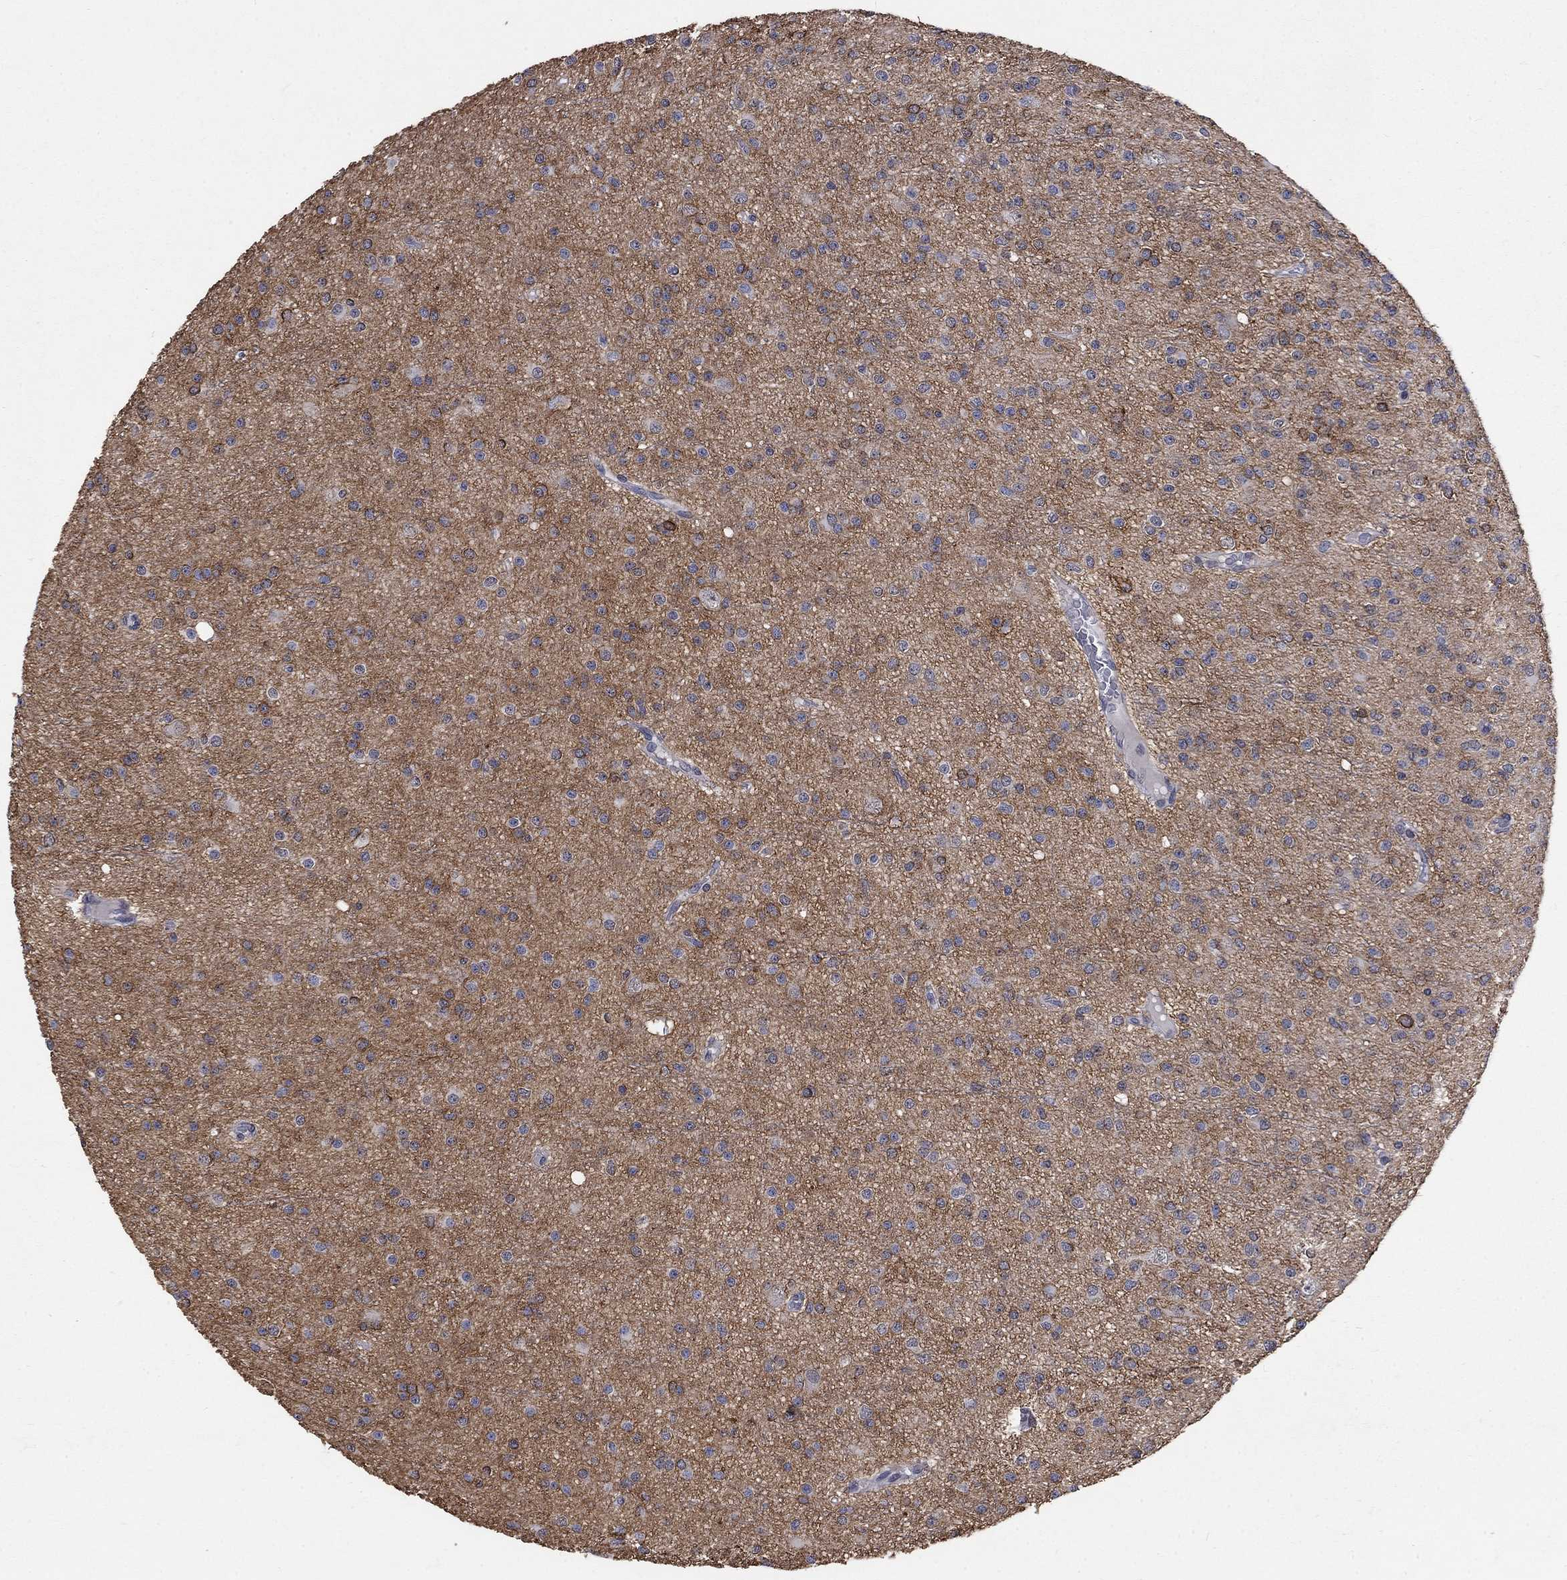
{"staining": {"intensity": "negative", "quantity": "none", "location": "none"}, "tissue": "glioma", "cell_type": "Tumor cells", "image_type": "cancer", "snomed": [{"axis": "morphology", "description": "Glioma, malignant, Low grade"}, {"axis": "topography", "description": "Brain"}], "caption": "This is an IHC histopathology image of glioma. There is no positivity in tumor cells.", "gene": "CHST5", "patient": {"sex": "male", "age": 27}}